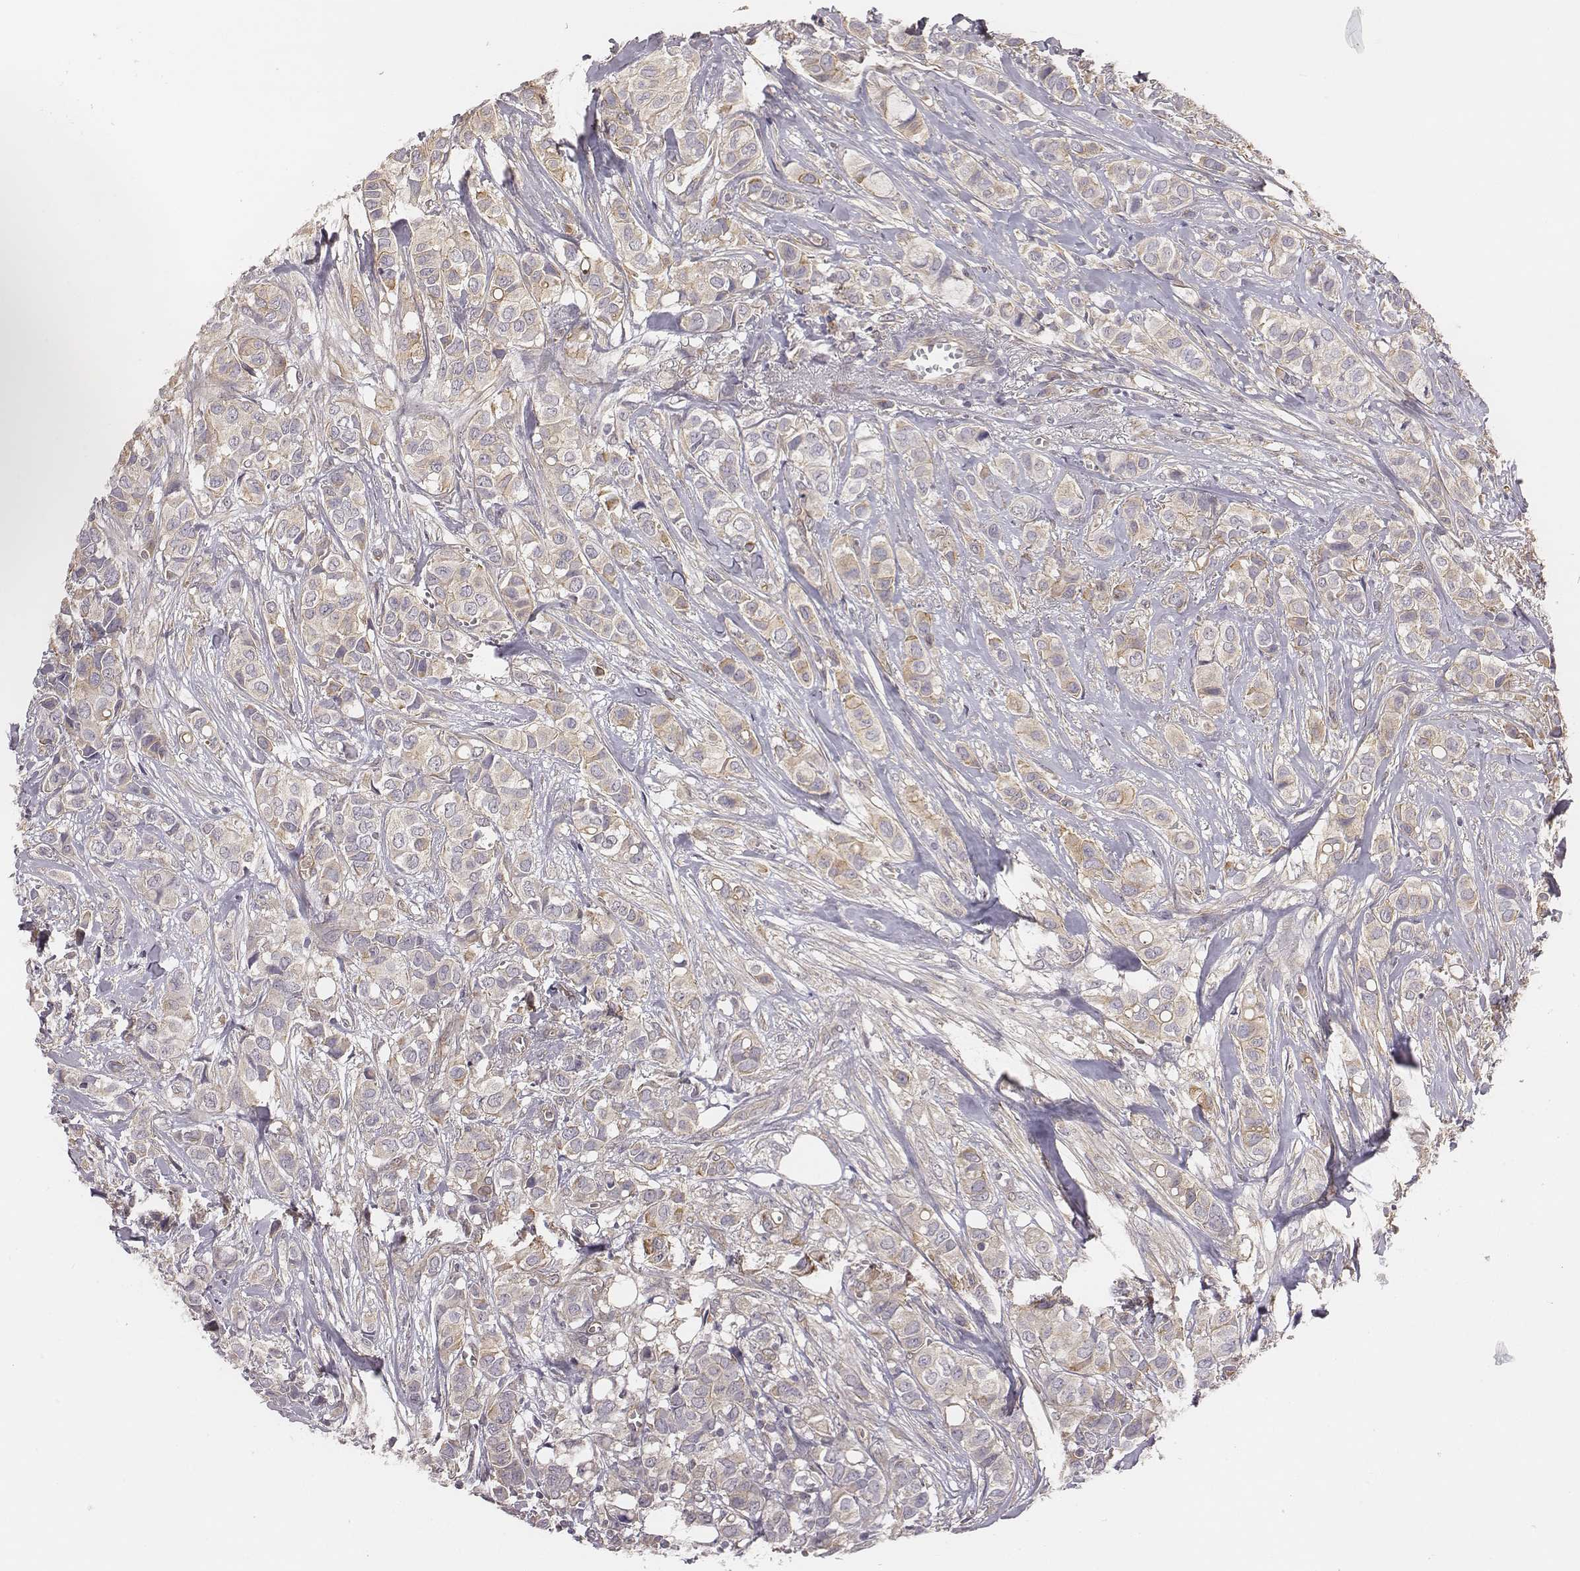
{"staining": {"intensity": "weak", "quantity": "25%-75%", "location": "cytoplasmic/membranous"}, "tissue": "breast cancer", "cell_type": "Tumor cells", "image_type": "cancer", "snomed": [{"axis": "morphology", "description": "Duct carcinoma"}, {"axis": "topography", "description": "Breast"}], "caption": "Protein positivity by immunohistochemistry demonstrates weak cytoplasmic/membranous staining in about 25%-75% of tumor cells in breast cancer (invasive ductal carcinoma). The staining was performed using DAB to visualize the protein expression in brown, while the nuclei were stained in blue with hematoxylin (Magnification: 20x).", "gene": "SCARF1", "patient": {"sex": "female", "age": 85}}